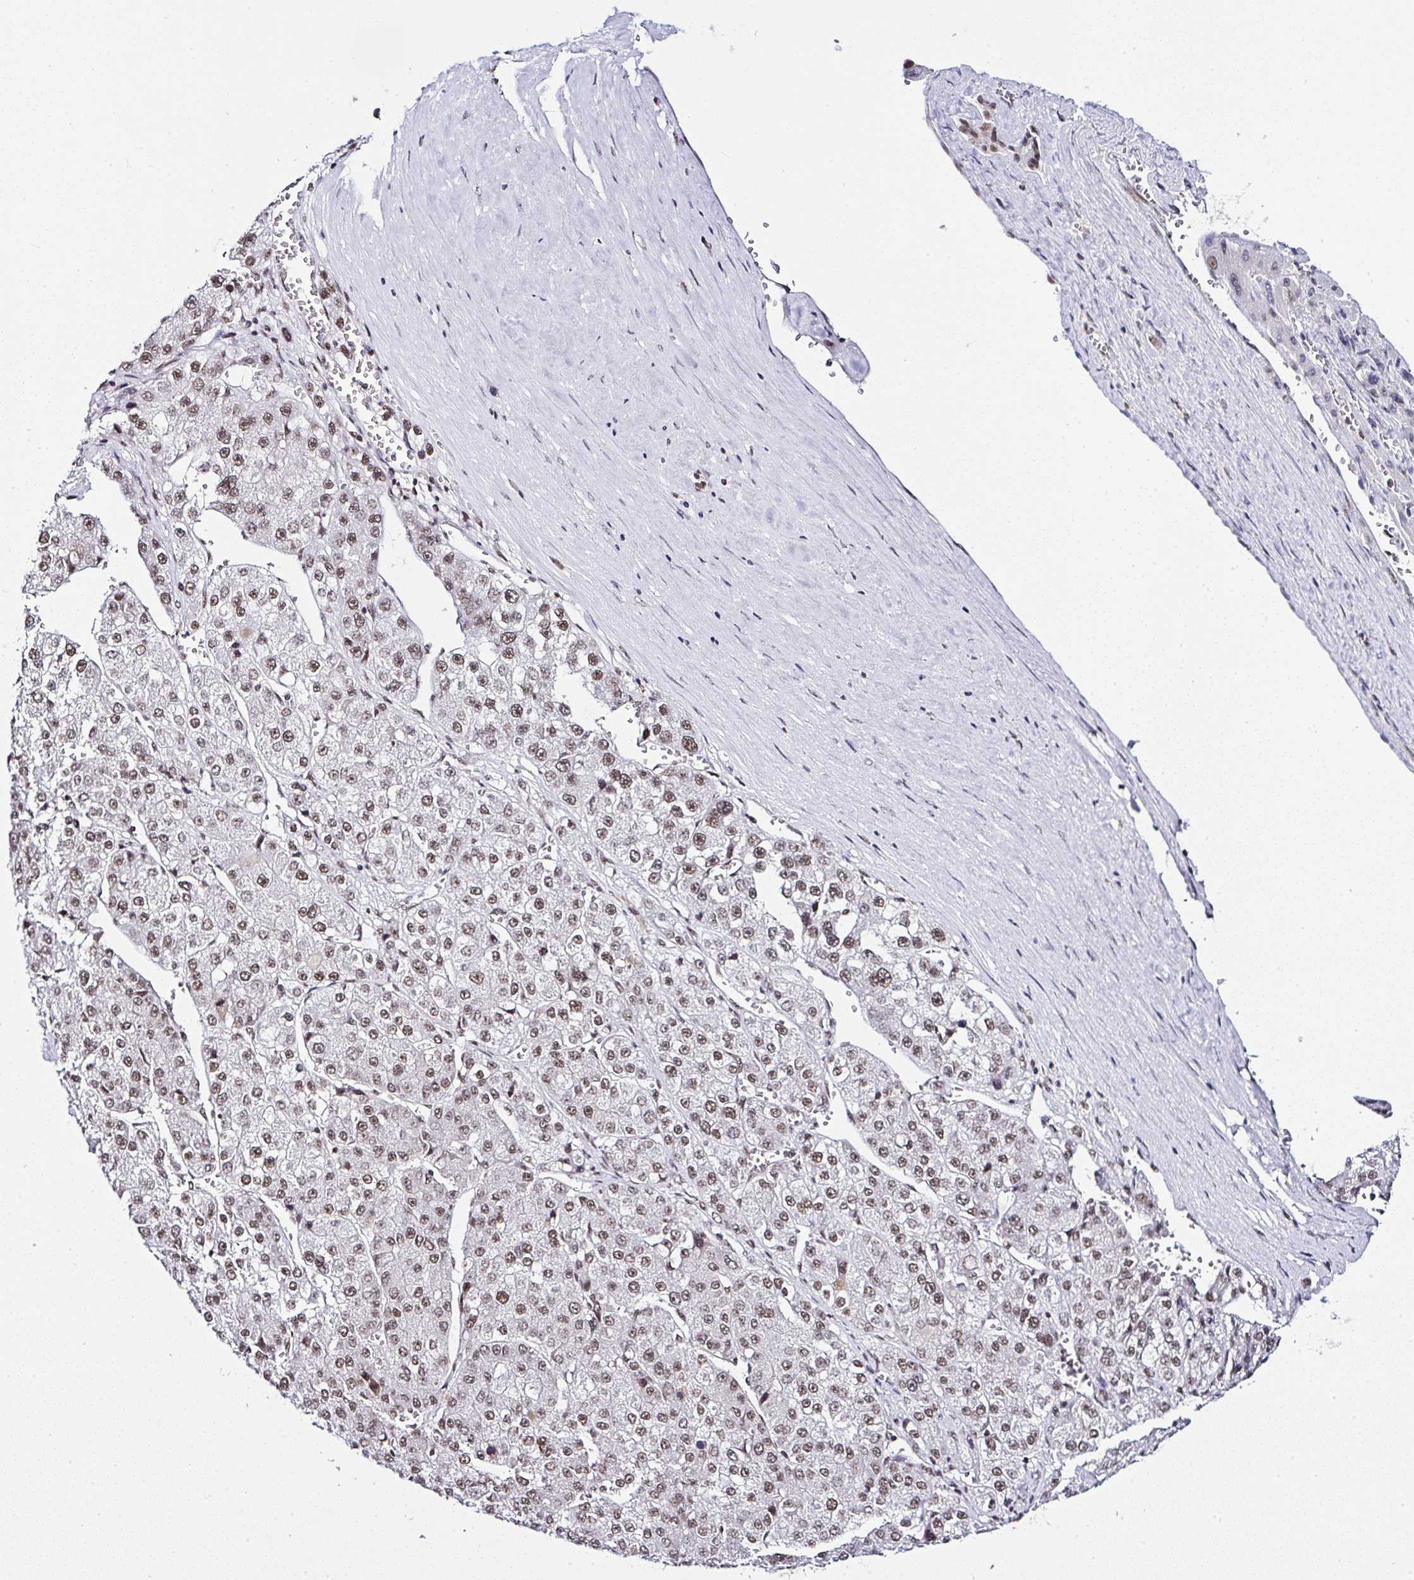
{"staining": {"intensity": "moderate", "quantity": ">75%", "location": "nuclear"}, "tissue": "liver cancer", "cell_type": "Tumor cells", "image_type": "cancer", "snomed": [{"axis": "morphology", "description": "Carcinoma, Hepatocellular, NOS"}, {"axis": "topography", "description": "Liver"}], "caption": "Tumor cells show moderate nuclear positivity in about >75% of cells in liver cancer.", "gene": "PTPN2", "patient": {"sex": "female", "age": 73}}